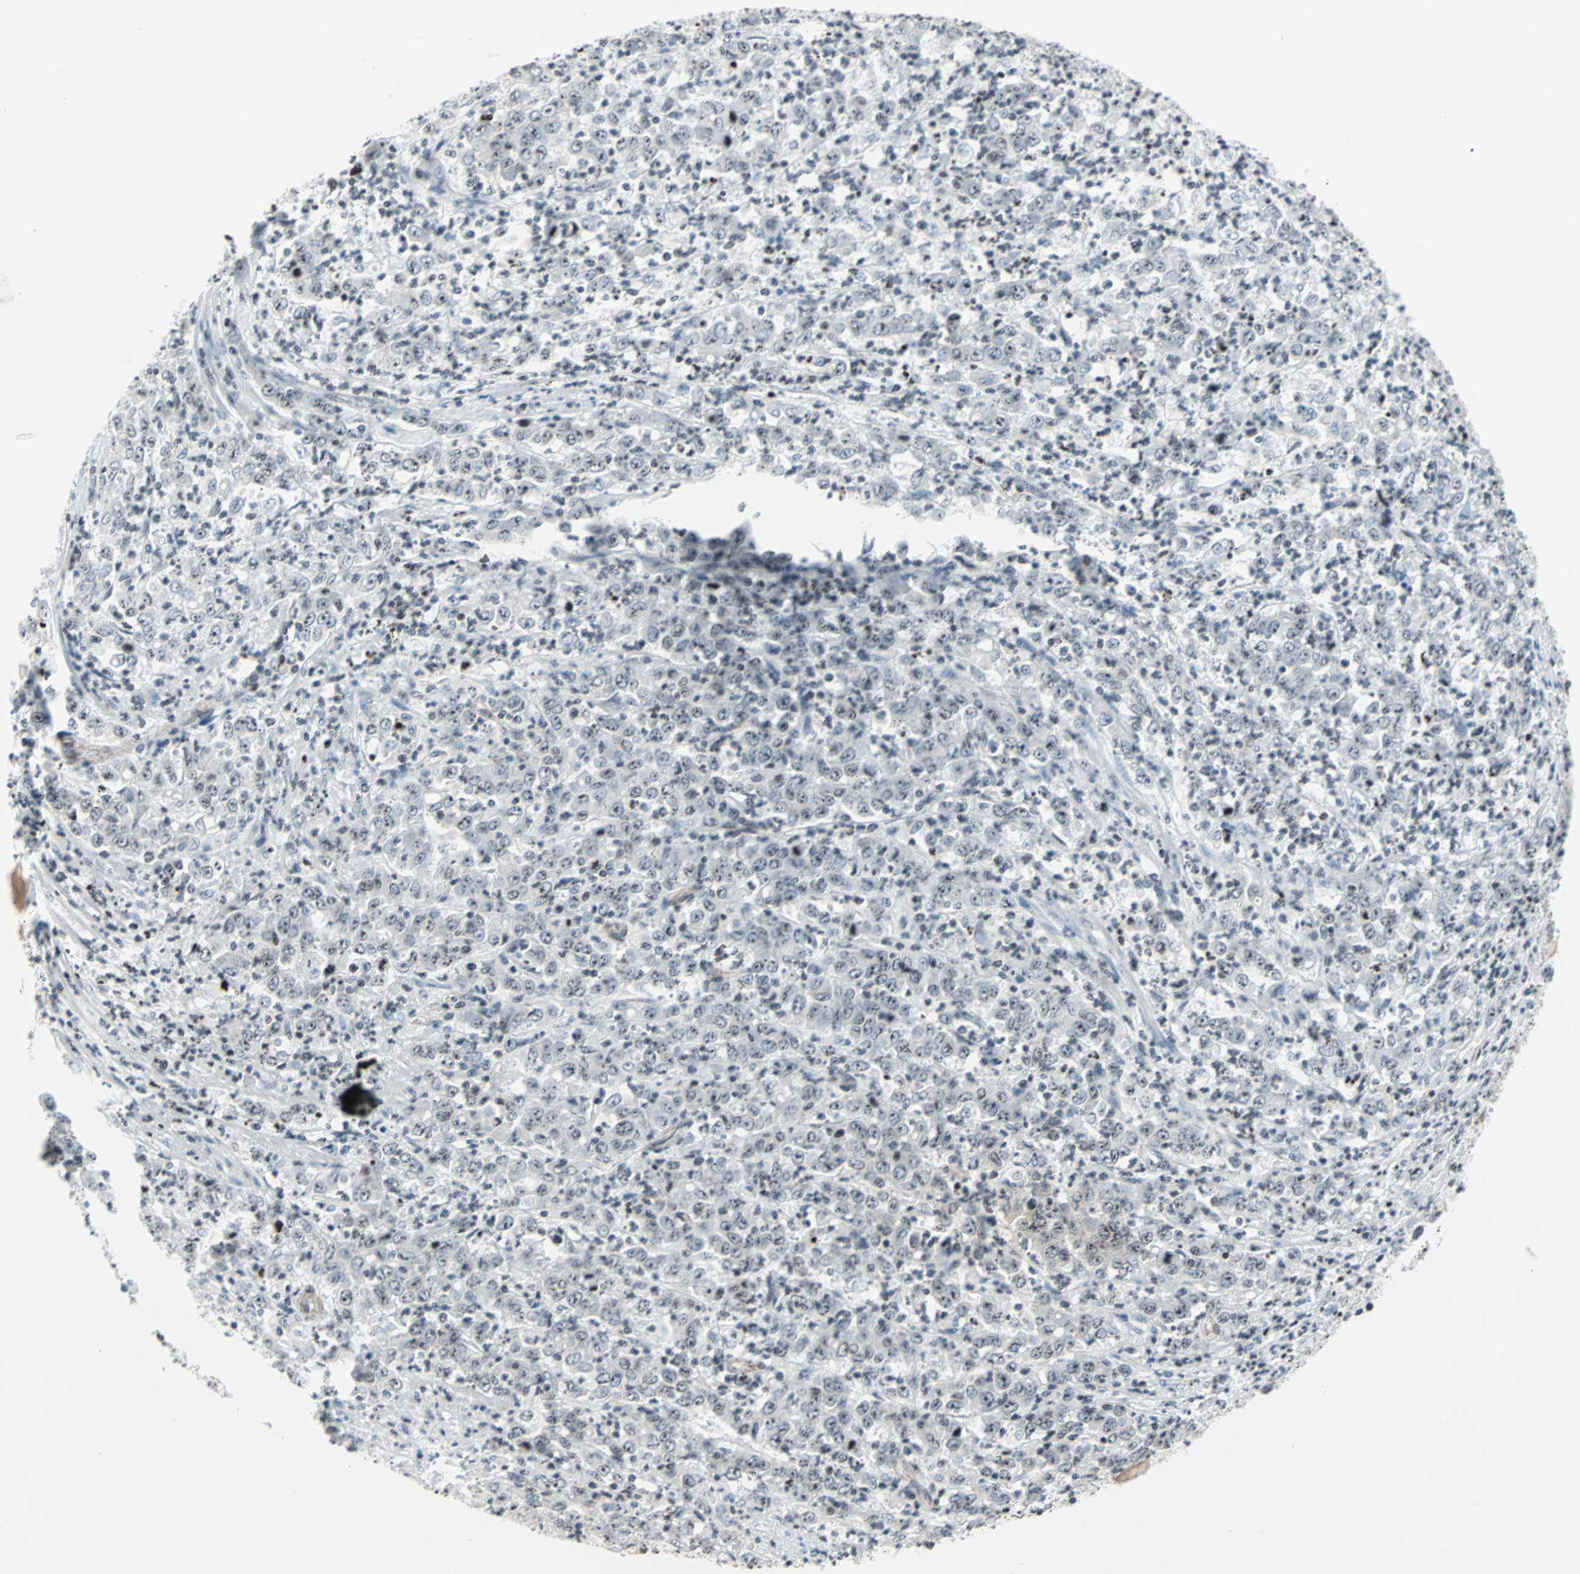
{"staining": {"intensity": "weak", "quantity": "25%-75%", "location": "nuclear"}, "tissue": "stomach cancer", "cell_type": "Tumor cells", "image_type": "cancer", "snomed": [{"axis": "morphology", "description": "Adenocarcinoma, NOS"}, {"axis": "topography", "description": "Stomach, lower"}], "caption": "This histopathology image displays IHC staining of stomach cancer, with low weak nuclear positivity in approximately 25%-75% of tumor cells.", "gene": "CENPA", "patient": {"sex": "female", "age": 71}}